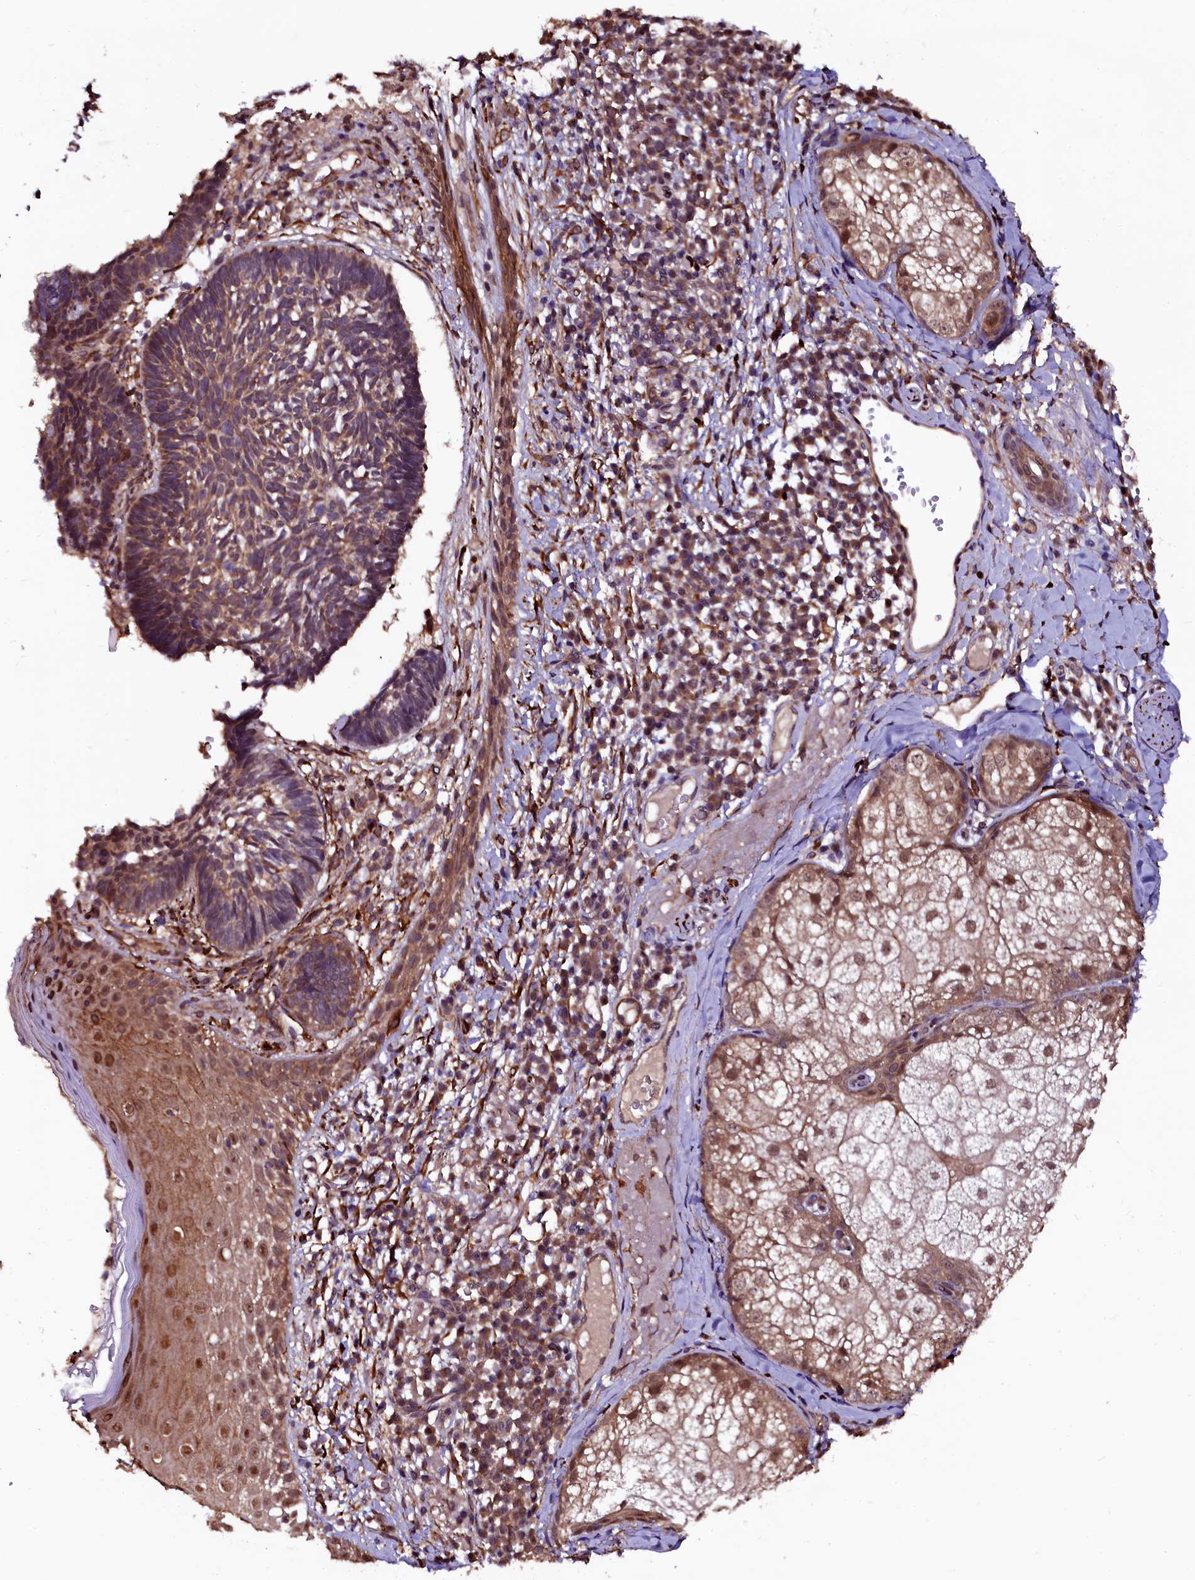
{"staining": {"intensity": "moderate", "quantity": ">75%", "location": "cytoplasmic/membranous"}, "tissue": "skin cancer", "cell_type": "Tumor cells", "image_type": "cancer", "snomed": [{"axis": "morphology", "description": "Basal cell carcinoma"}, {"axis": "topography", "description": "Skin"}], "caption": "Moderate cytoplasmic/membranous protein positivity is seen in approximately >75% of tumor cells in skin cancer. (Stains: DAB in brown, nuclei in blue, Microscopy: brightfield microscopy at high magnification).", "gene": "N4BP1", "patient": {"sex": "male", "age": 88}}